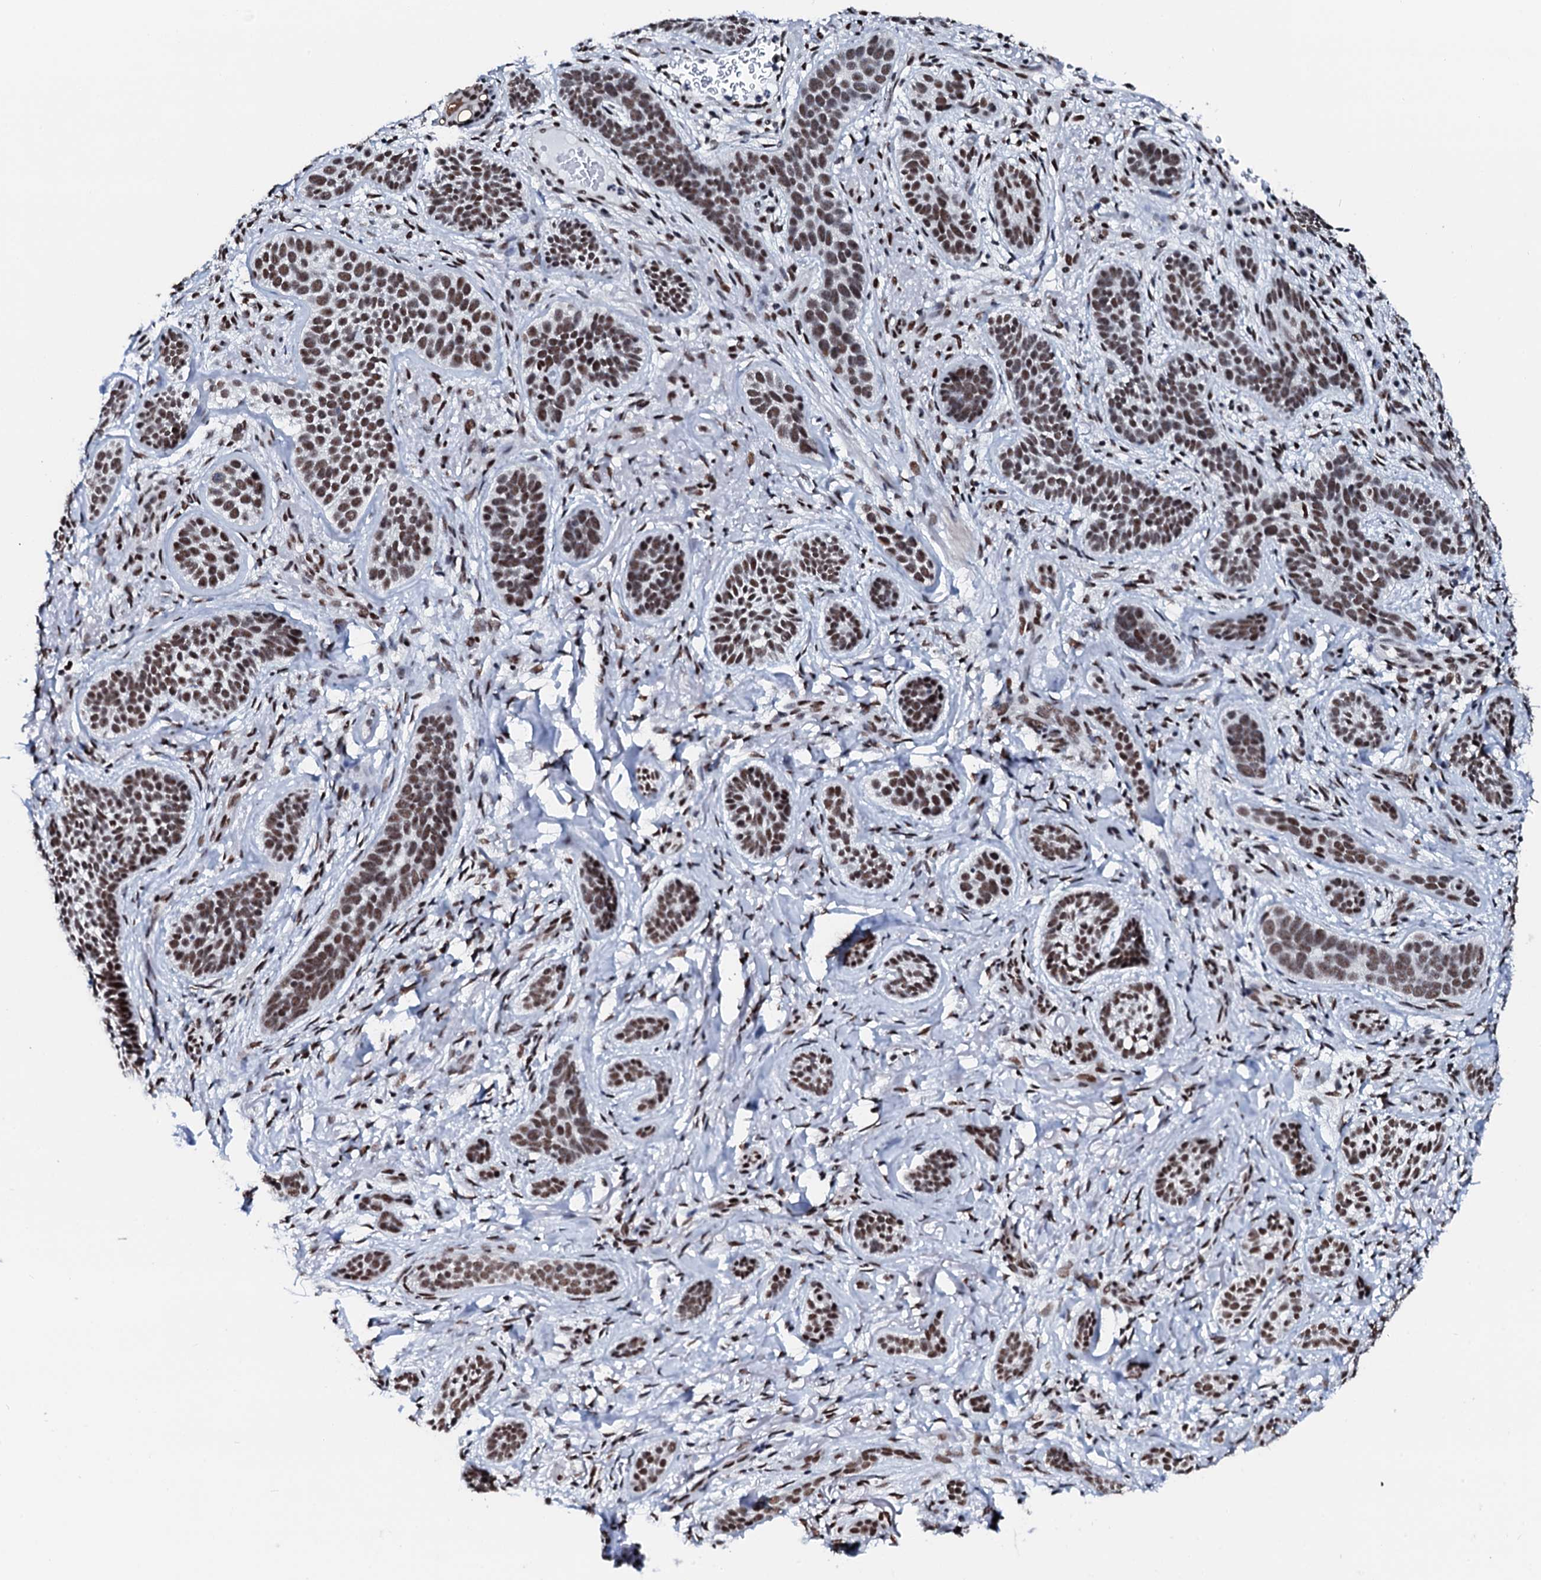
{"staining": {"intensity": "strong", "quantity": ">75%", "location": "nuclear"}, "tissue": "skin cancer", "cell_type": "Tumor cells", "image_type": "cancer", "snomed": [{"axis": "morphology", "description": "Basal cell carcinoma"}, {"axis": "topography", "description": "Skin"}], "caption": "Brown immunohistochemical staining in human skin basal cell carcinoma reveals strong nuclear positivity in about >75% of tumor cells. (Stains: DAB in brown, nuclei in blue, Microscopy: brightfield microscopy at high magnification).", "gene": "NKAPD1", "patient": {"sex": "male", "age": 71}}